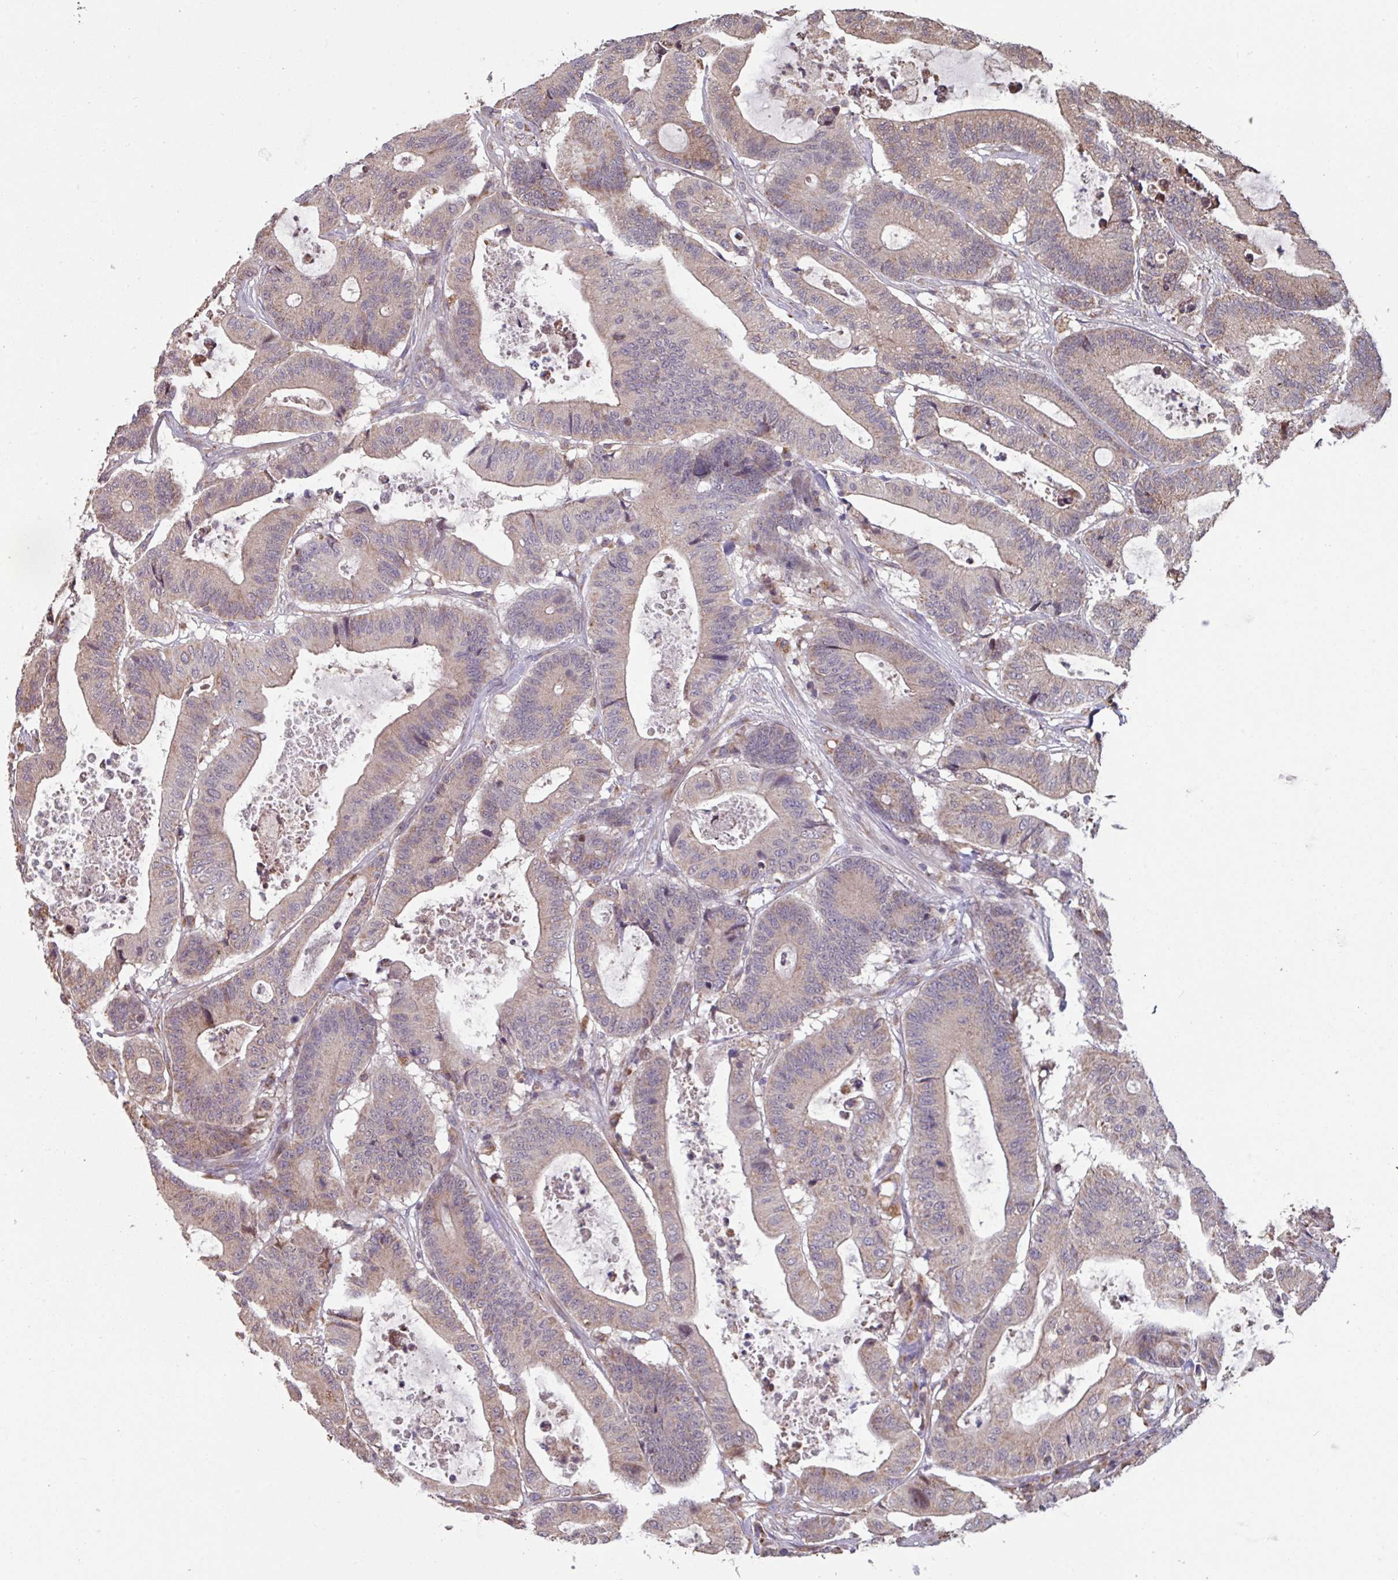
{"staining": {"intensity": "weak", "quantity": "25%-75%", "location": "cytoplasmic/membranous"}, "tissue": "colorectal cancer", "cell_type": "Tumor cells", "image_type": "cancer", "snomed": [{"axis": "morphology", "description": "Adenocarcinoma, NOS"}, {"axis": "topography", "description": "Colon"}], "caption": "About 25%-75% of tumor cells in human colorectal adenocarcinoma reveal weak cytoplasmic/membranous protein positivity as visualized by brown immunohistochemical staining.", "gene": "COX7C", "patient": {"sex": "female", "age": 84}}